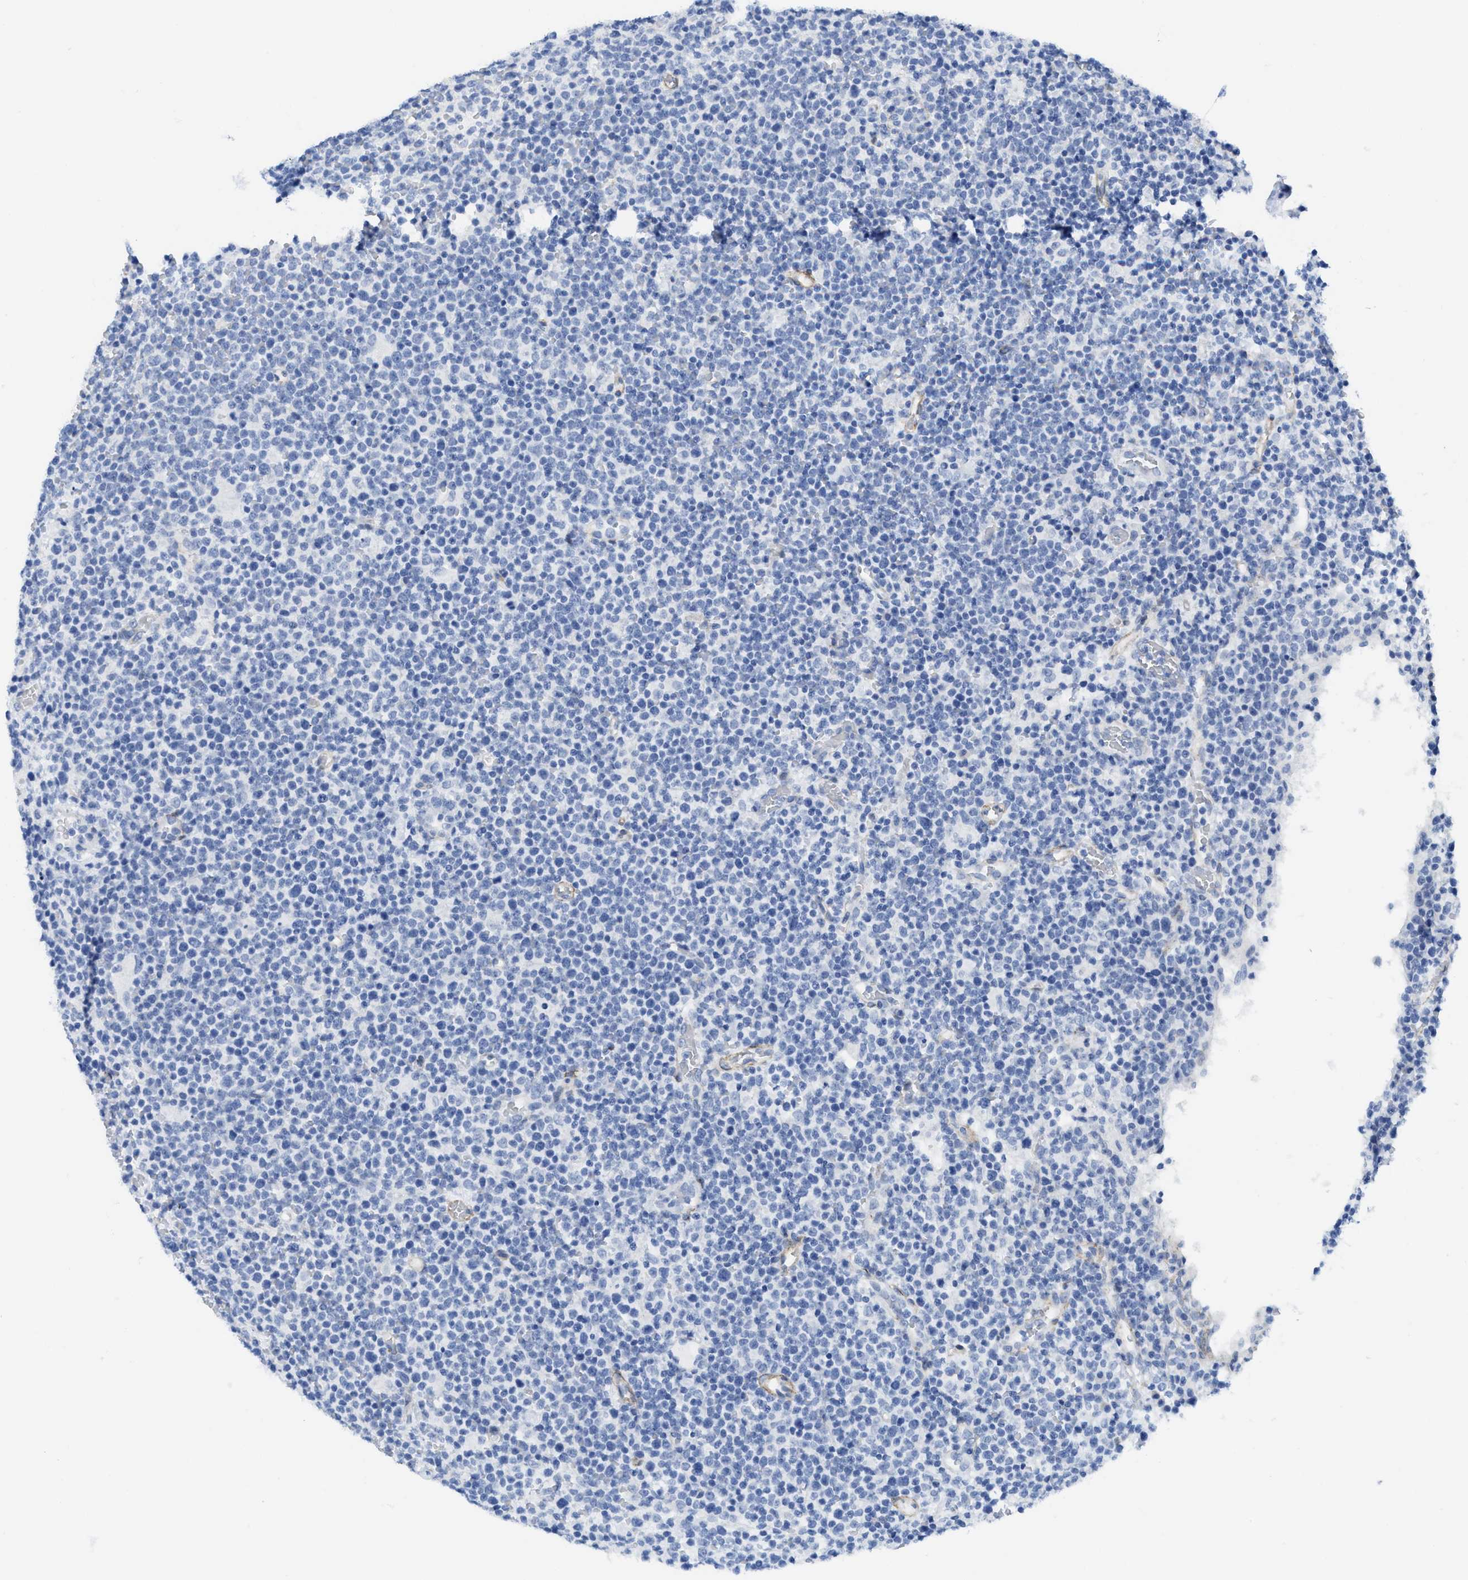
{"staining": {"intensity": "negative", "quantity": "none", "location": "none"}, "tissue": "lymphoma", "cell_type": "Tumor cells", "image_type": "cancer", "snomed": [{"axis": "morphology", "description": "Malignant lymphoma, non-Hodgkin's type, High grade"}, {"axis": "topography", "description": "Lymph node"}], "caption": "High-grade malignant lymphoma, non-Hodgkin's type was stained to show a protein in brown. There is no significant staining in tumor cells.", "gene": "TUB", "patient": {"sex": "male", "age": 61}}